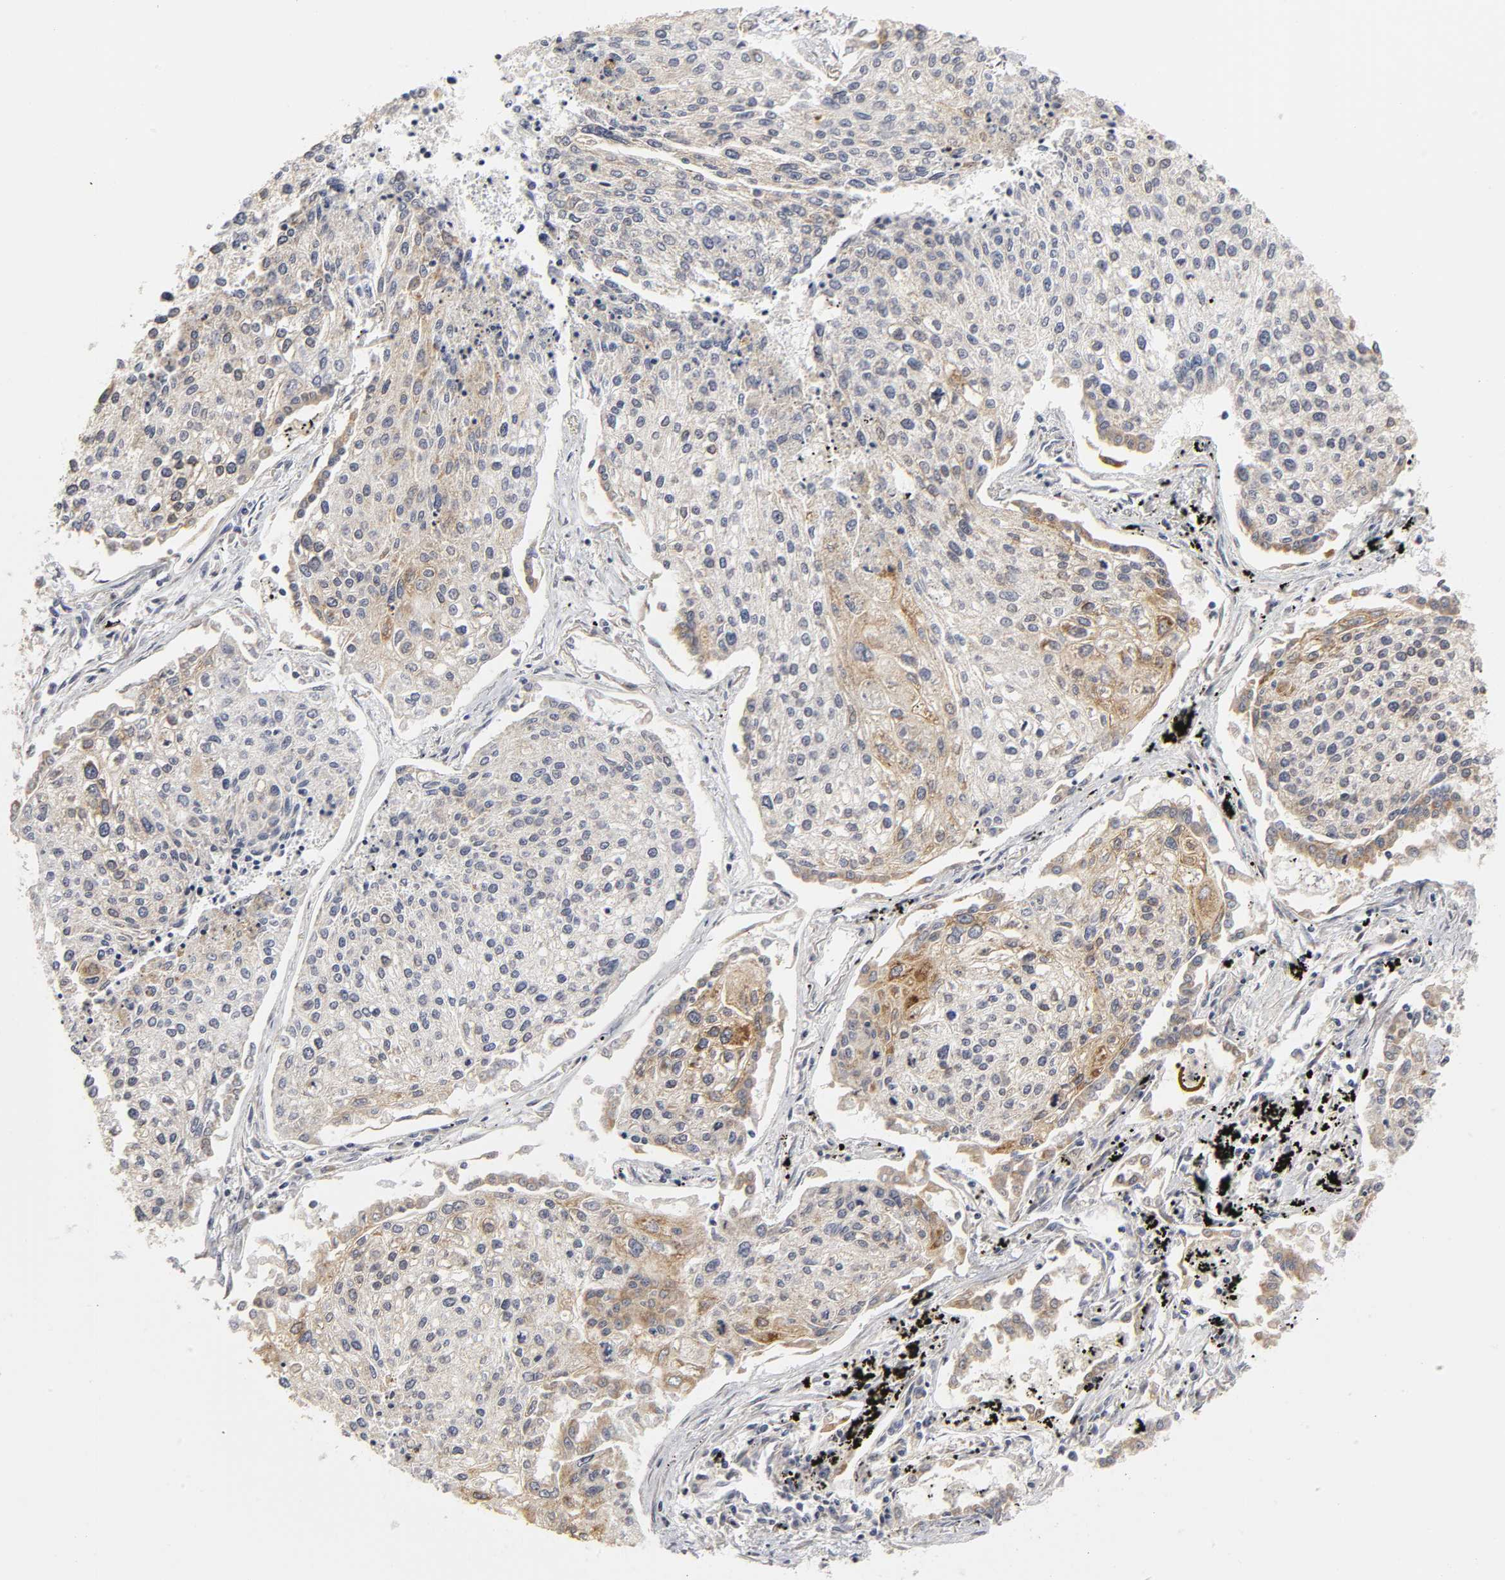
{"staining": {"intensity": "moderate", "quantity": "25%-75%", "location": "cytoplasmic/membranous"}, "tissue": "lung cancer", "cell_type": "Tumor cells", "image_type": "cancer", "snomed": [{"axis": "morphology", "description": "Squamous cell carcinoma, NOS"}, {"axis": "topography", "description": "Lung"}], "caption": "Immunohistochemical staining of human lung cancer demonstrates medium levels of moderate cytoplasmic/membranous protein expression in about 25%-75% of tumor cells.", "gene": "POR", "patient": {"sex": "male", "age": 75}}